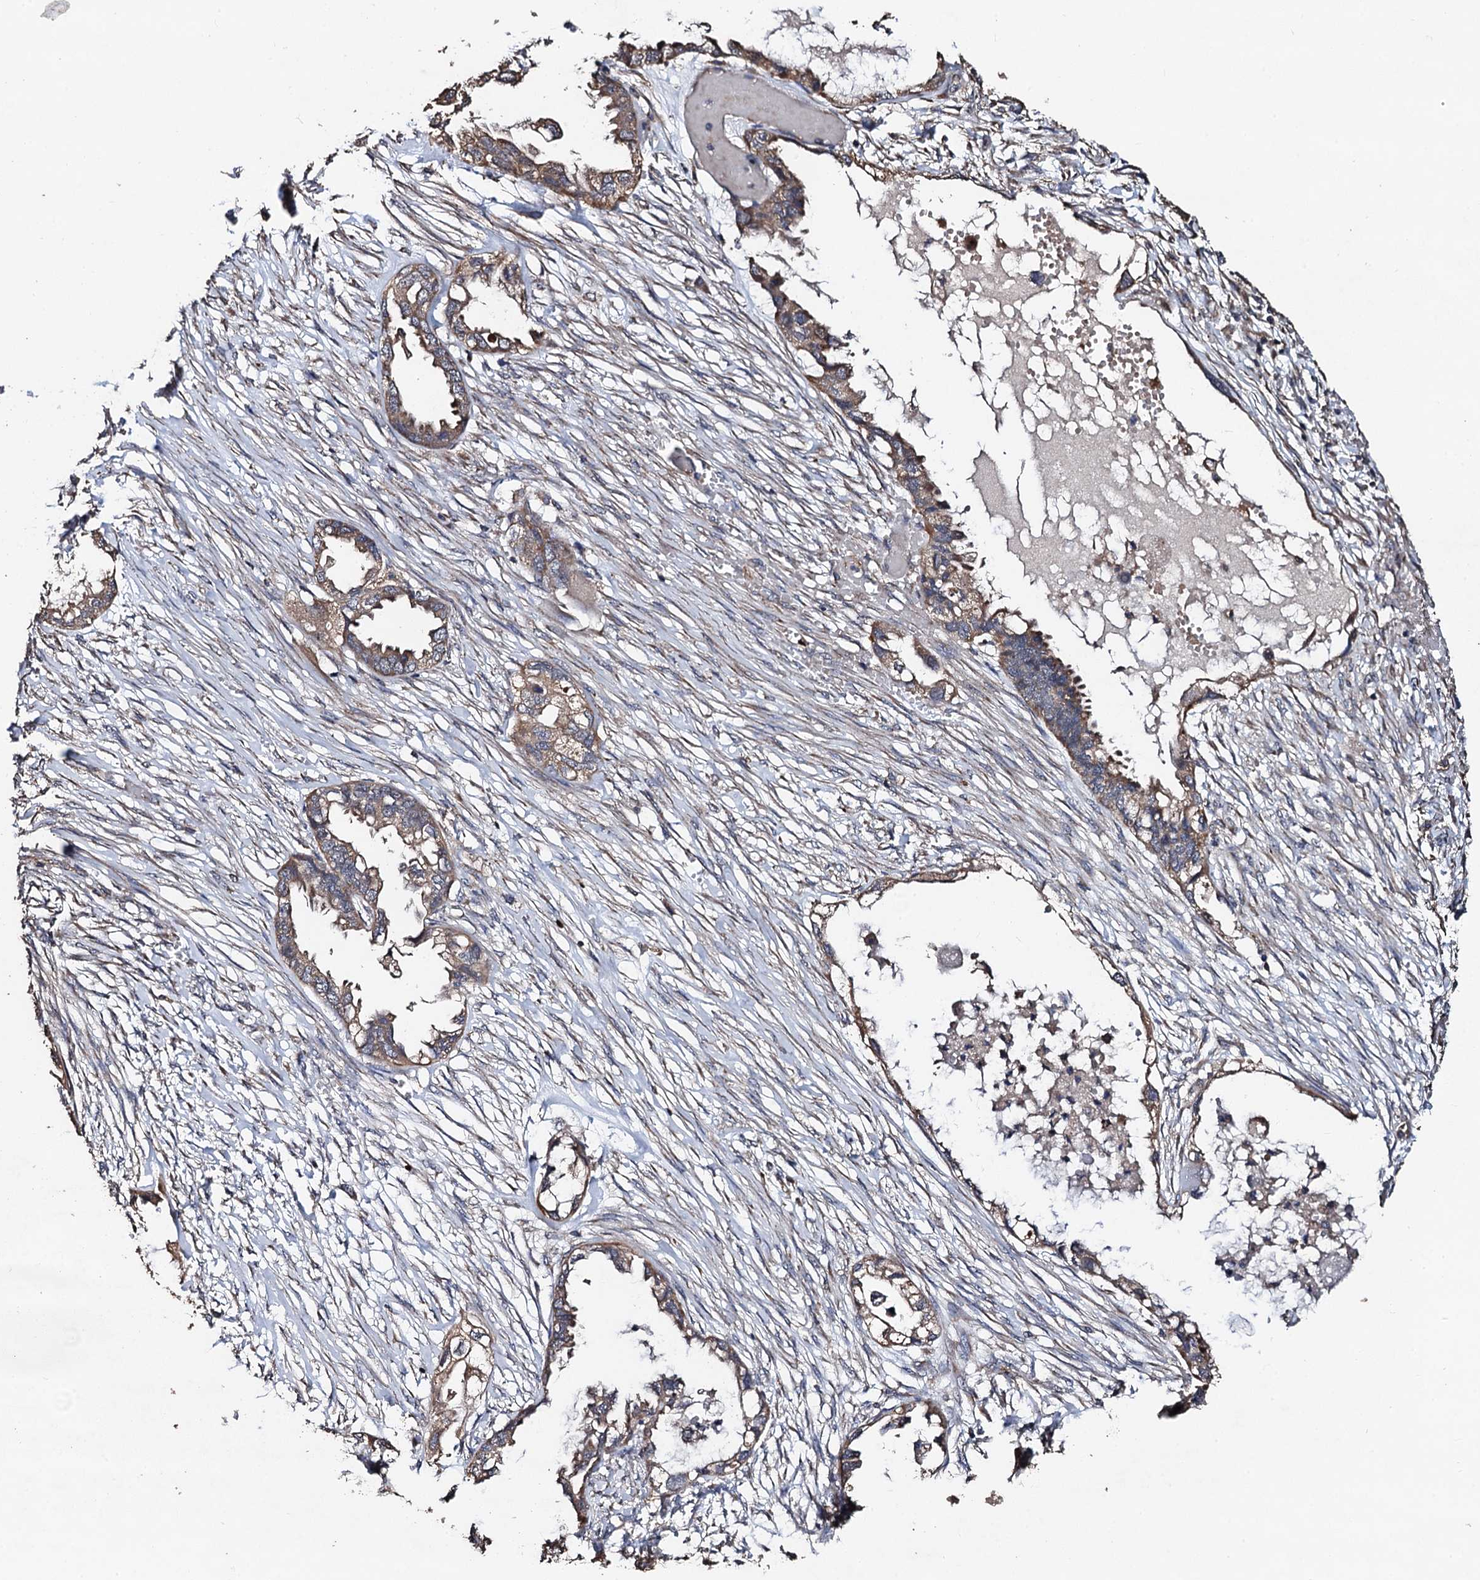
{"staining": {"intensity": "moderate", "quantity": ">75%", "location": "cytoplasmic/membranous"}, "tissue": "endometrial cancer", "cell_type": "Tumor cells", "image_type": "cancer", "snomed": [{"axis": "morphology", "description": "Adenocarcinoma, NOS"}, {"axis": "morphology", "description": "Adenocarcinoma, metastatic, NOS"}, {"axis": "topography", "description": "Adipose tissue"}, {"axis": "topography", "description": "Endometrium"}], "caption": "IHC image of endometrial cancer (metastatic adenocarcinoma) stained for a protein (brown), which exhibits medium levels of moderate cytoplasmic/membranous positivity in about >75% of tumor cells.", "gene": "PPTC7", "patient": {"sex": "female", "age": 67}}